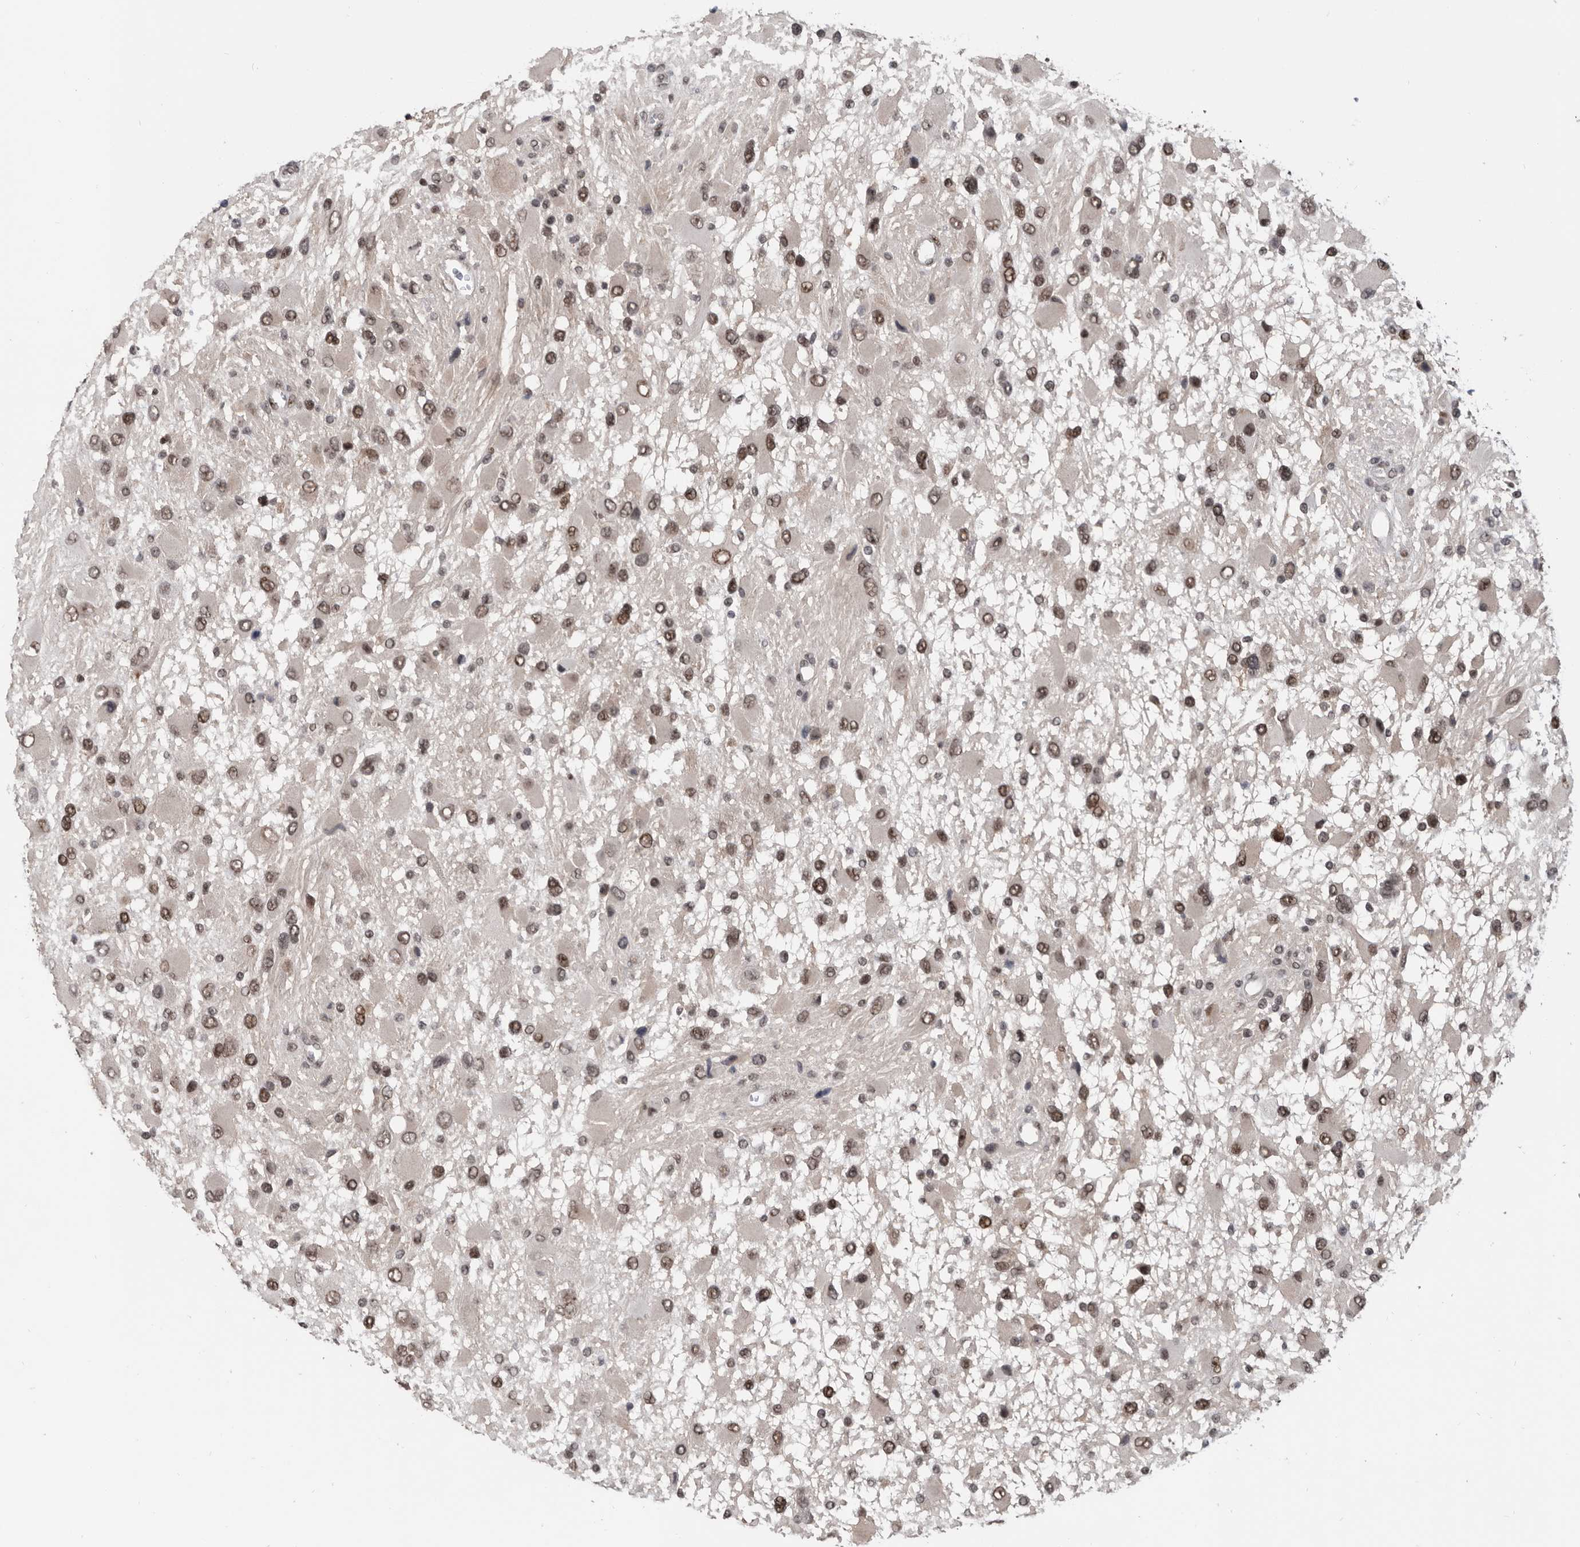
{"staining": {"intensity": "strong", "quantity": "25%-75%", "location": "nuclear"}, "tissue": "glioma", "cell_type": "Tumor cells", "image_type": "cancer", "snomed": [{"axis": "morphology", "description": "Glioma, malignant, High grade"}, {"axis": "topography", "description": "Brain"}], "caption": "Immunohistochemical staining of human glioma shows high levels of strong nuclear staining in approximately 25%-75% of tumor cells. The staining was performed using DAB, with brown indicating positive protein expression. Nuclei are stained blue with hematoxylin.", "gene": "ZNF260", "patient": {"sex": "male", "age": 53}}